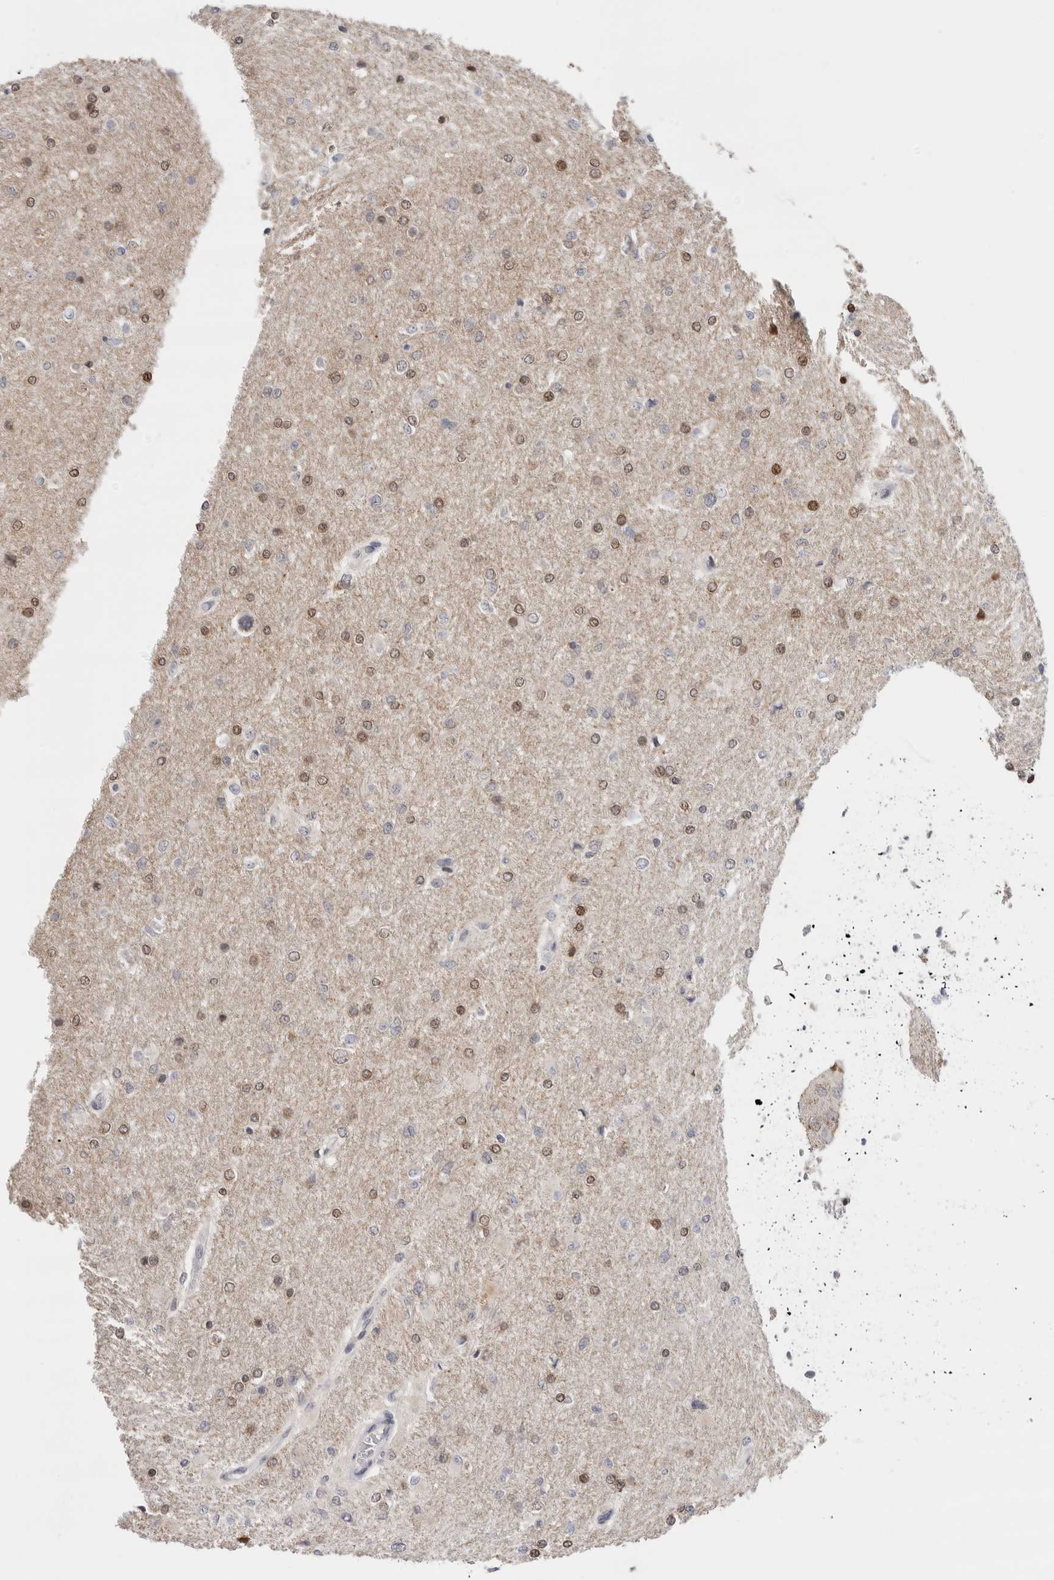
{"staining": {"intensity": "moderate", "quantity": "25%-75%", "location": "nuclear"}, "tissue": "glioma", "cell_type": "Tumor cells", "image_type": "cancer", "snomed": [{"axis": "morphology", "description": "Glioma, malignant, High grade"}, {"axis": "topography", "description": "Cerebral cortex"}], "caption": "IHC of malignant glioma (high-grade) reveals medium levels of moderate nuclear staining in about 25%-75% of tumor cells. (Stains: DAB in brown, nuclei in blue, Microscopy: brightfield microscopy at high magnification).", "gene": "ZNF521", "patient": {"sex": "female", "age": 36}}